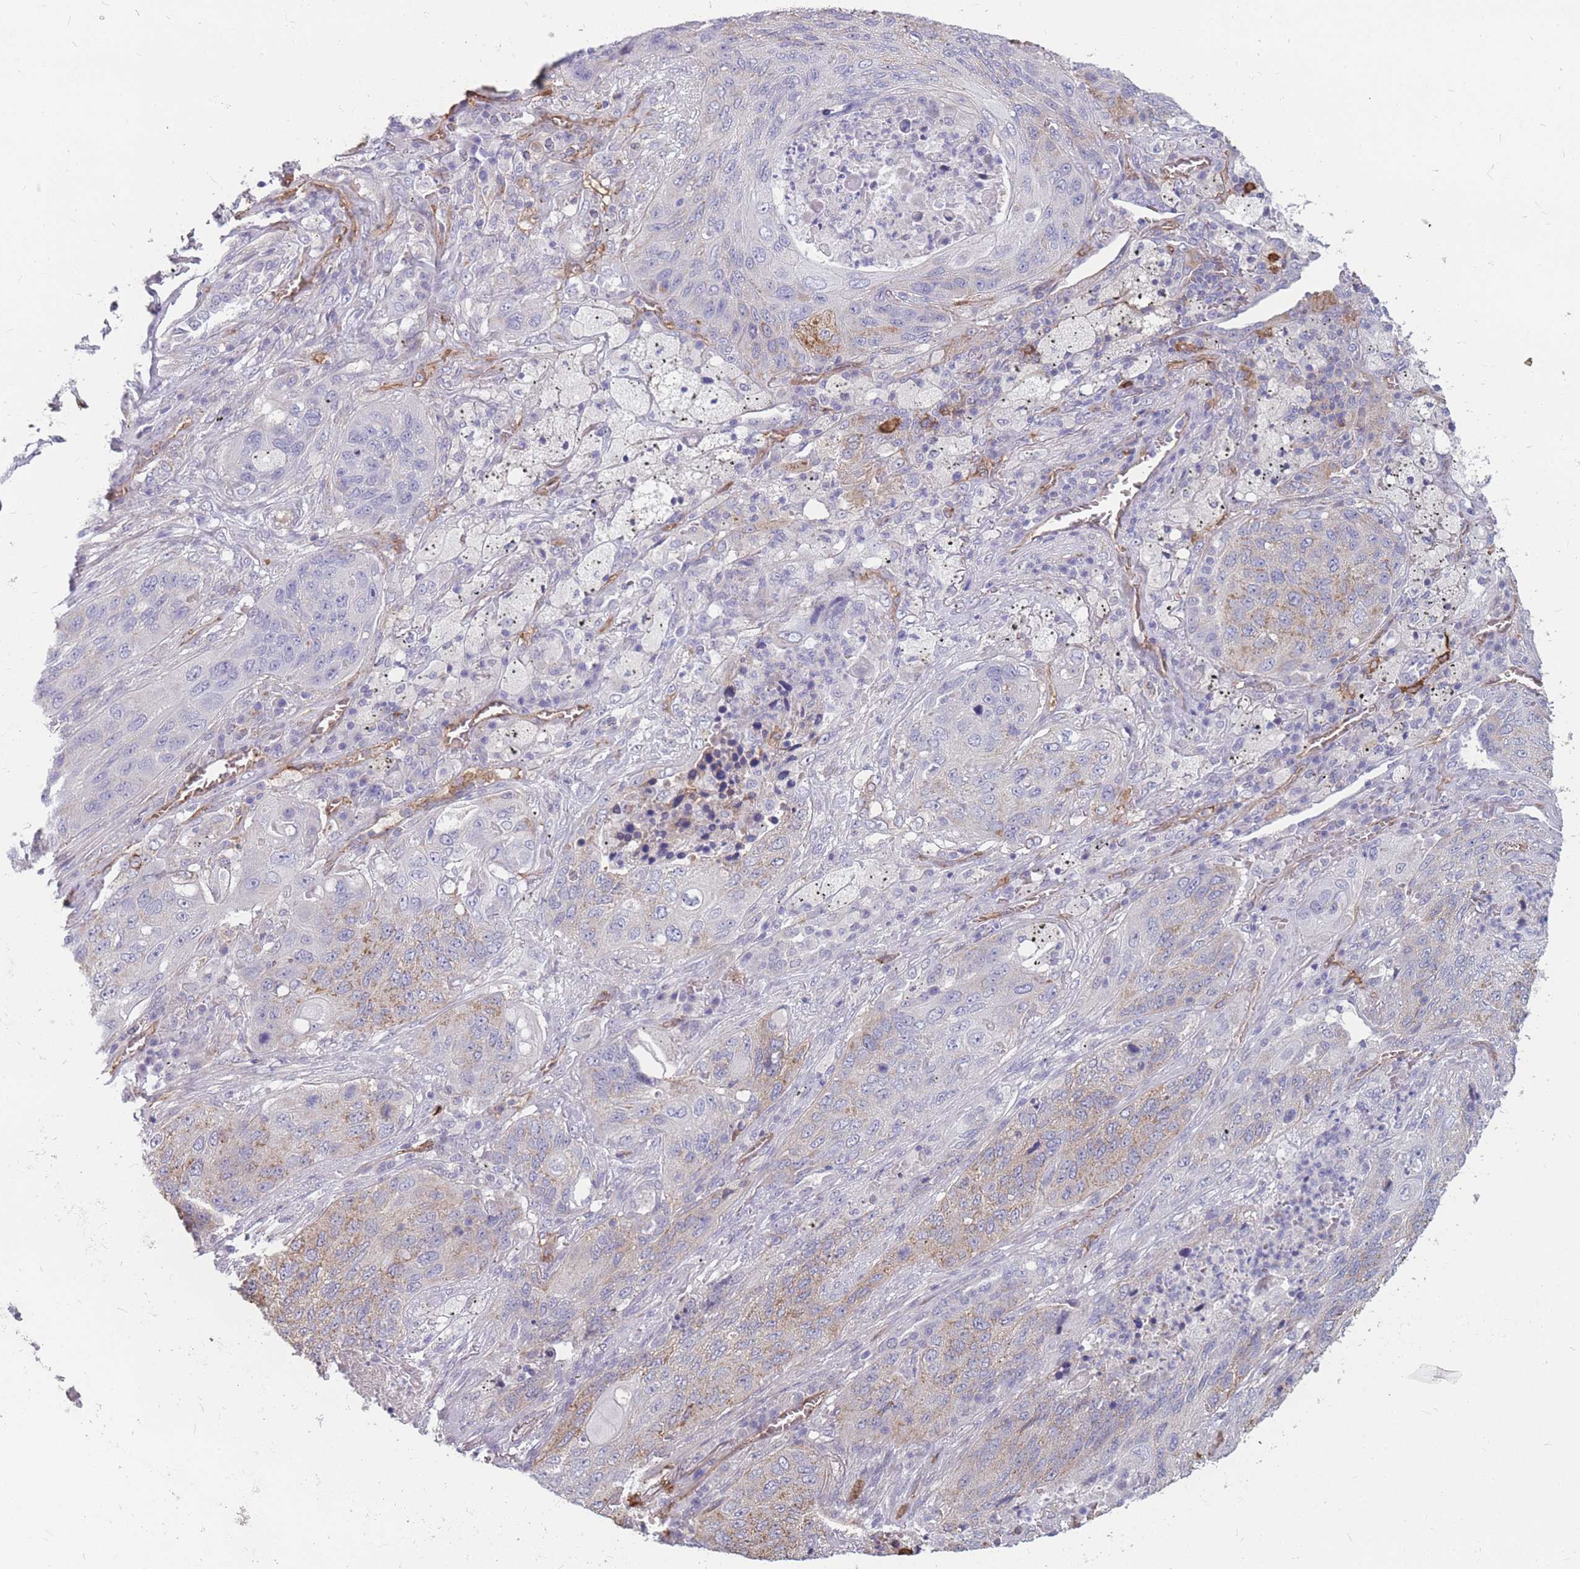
{"staining": {"intensity": "weak", "quantity": "<25%", "location": "cytoplasmic/membranous"}, "tissue": "lung cancer", "cell_type": "Tumor cells", "image_type": "cancer", "snomed": [{"axis": "morphology", "description": "Squamous cell carcinoma, NOS"}, {"axis": "topography", "description": "Lung"}], "caption": "Micrograph shows no significant protein positivity in tumor cells of lung squamous cell carcinoma.", "gene": "GNA11", "patient": {"sex": "female", "age": 63}}